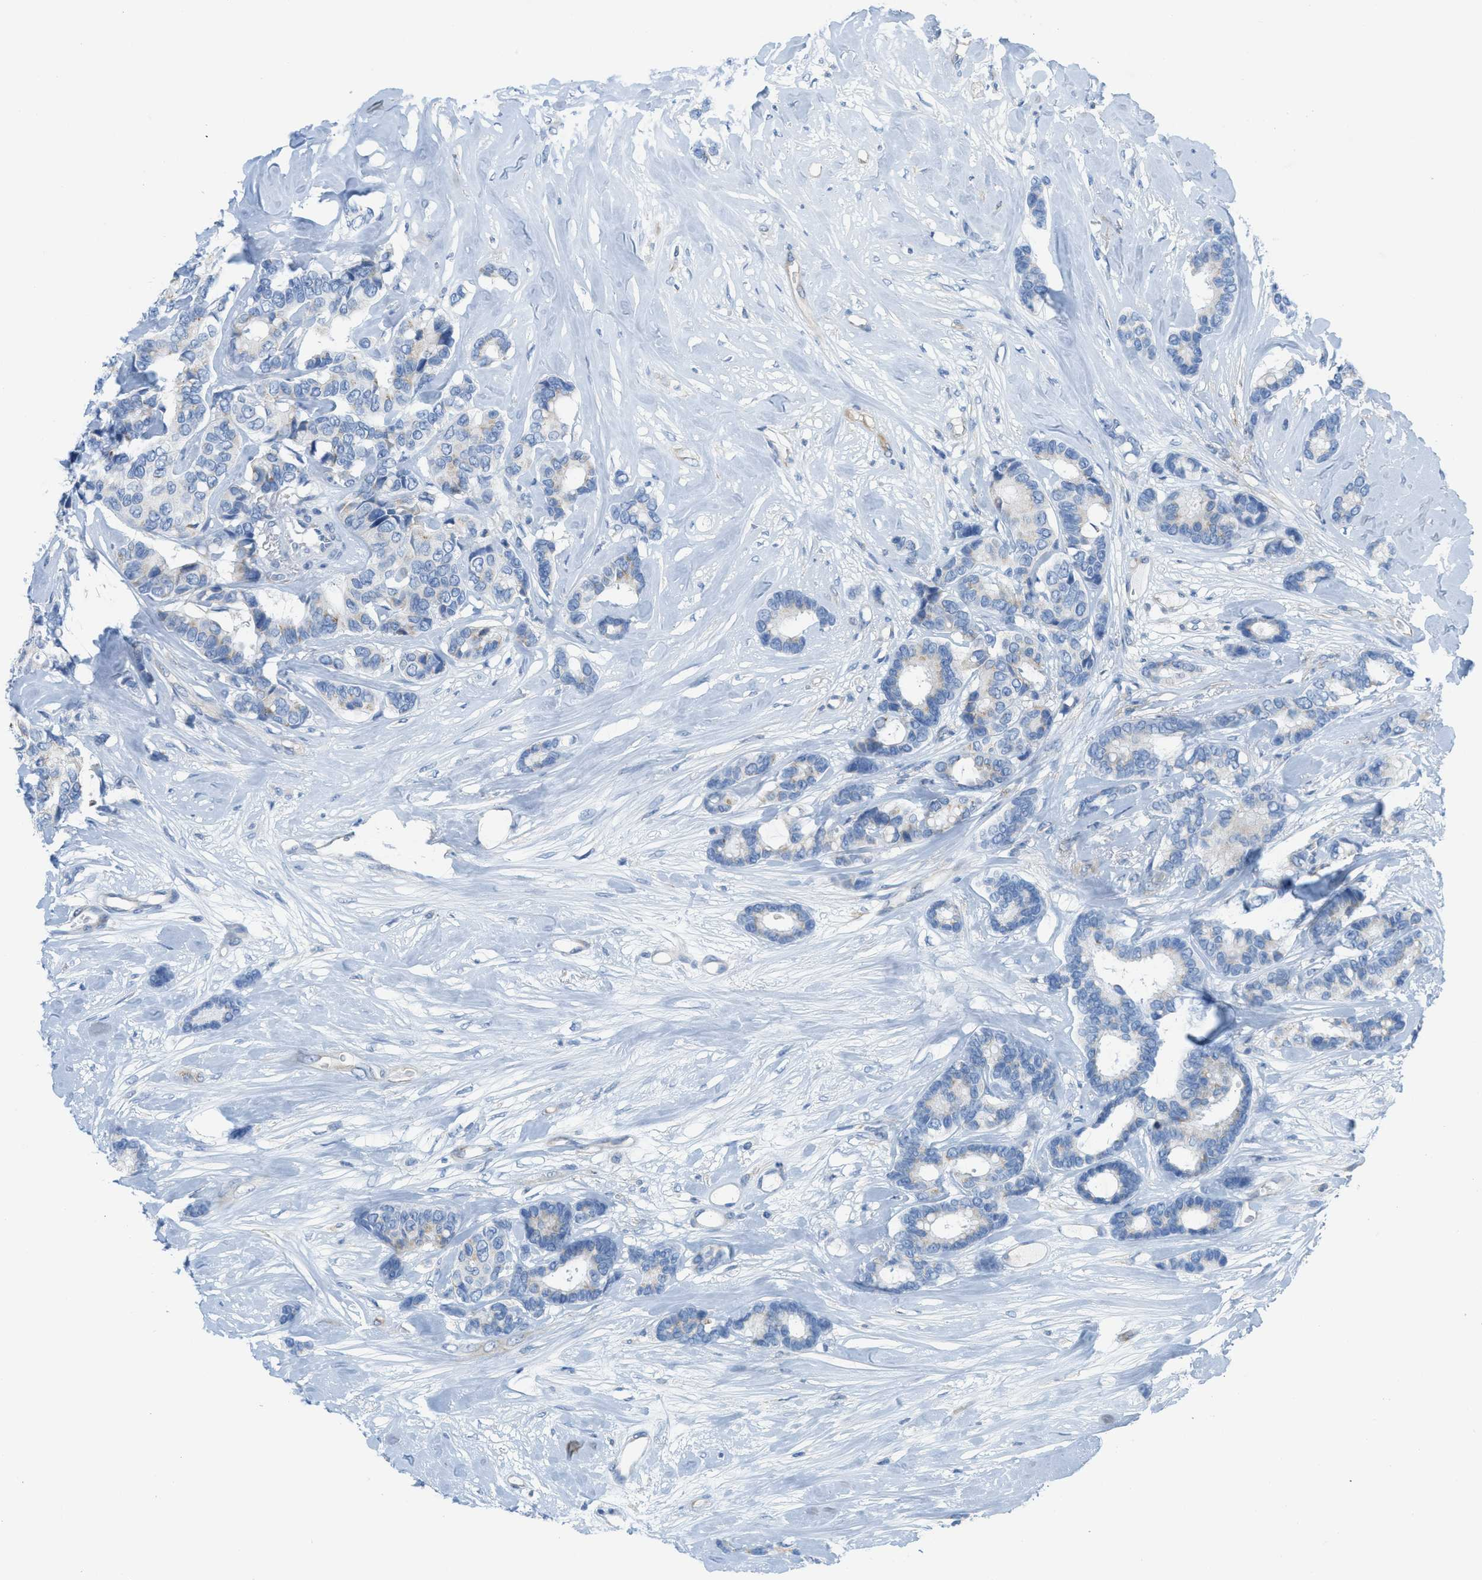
{"staining": {"intensity": "negative", "quantity": "none", "location": "none"}, "tissue": "breast cancer", "cell_type": "Tumor cells", "image_type": "cancer", "snomed": [{"axis": "morphology", "description": "Duct carcinoma"}, {"axis": "topography", "description": "Breast"}], "caption": "The histopathology image reveals no staining of tumor cells in infiltrating ductal carcinoma (breast). (DAB immunohistochemistry with hematoxylin counter stain).", "gene": "ASGR1", "patient": {"sex": "female", "age": 87}}